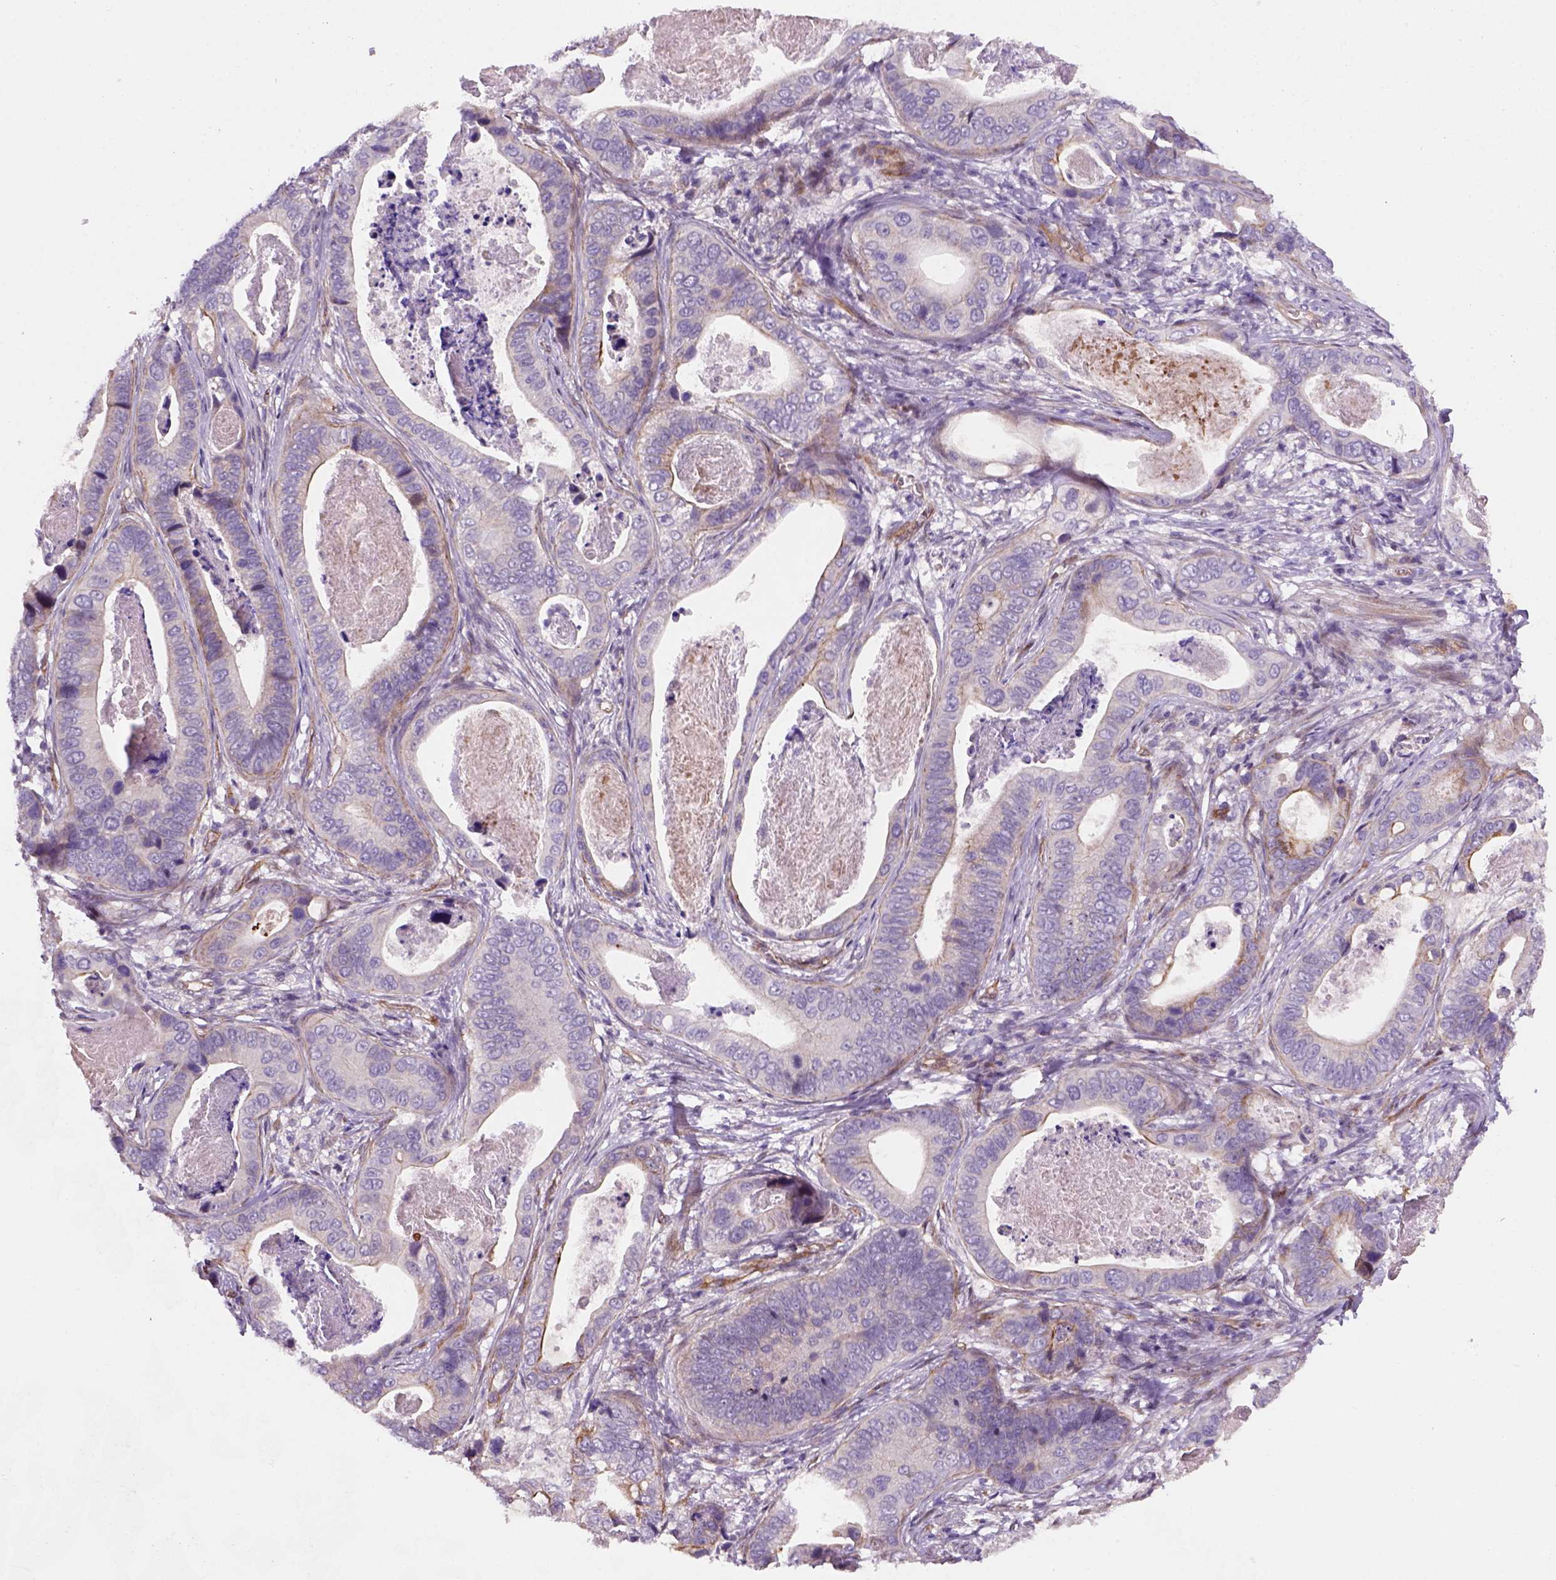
{"staining": {"intensity": "negative", "quantity": "none", "location": "none"}, "tissue": "stomach cancer", "cell_type": "Tumor cells", "image_type": "cancer", "snomed": [{"axis": "morphology", "description": "Adenocarcinoma, NOS"}, {"axis": "topography", "description": "Stomach"}], "caption": "Immunohistochemical staining of stomach cancer (adenocarcinoma) reveals no significant positivity in tumor cells.", "gene": "VSTM5", "patient": {"sex": "male", "age": 84}}